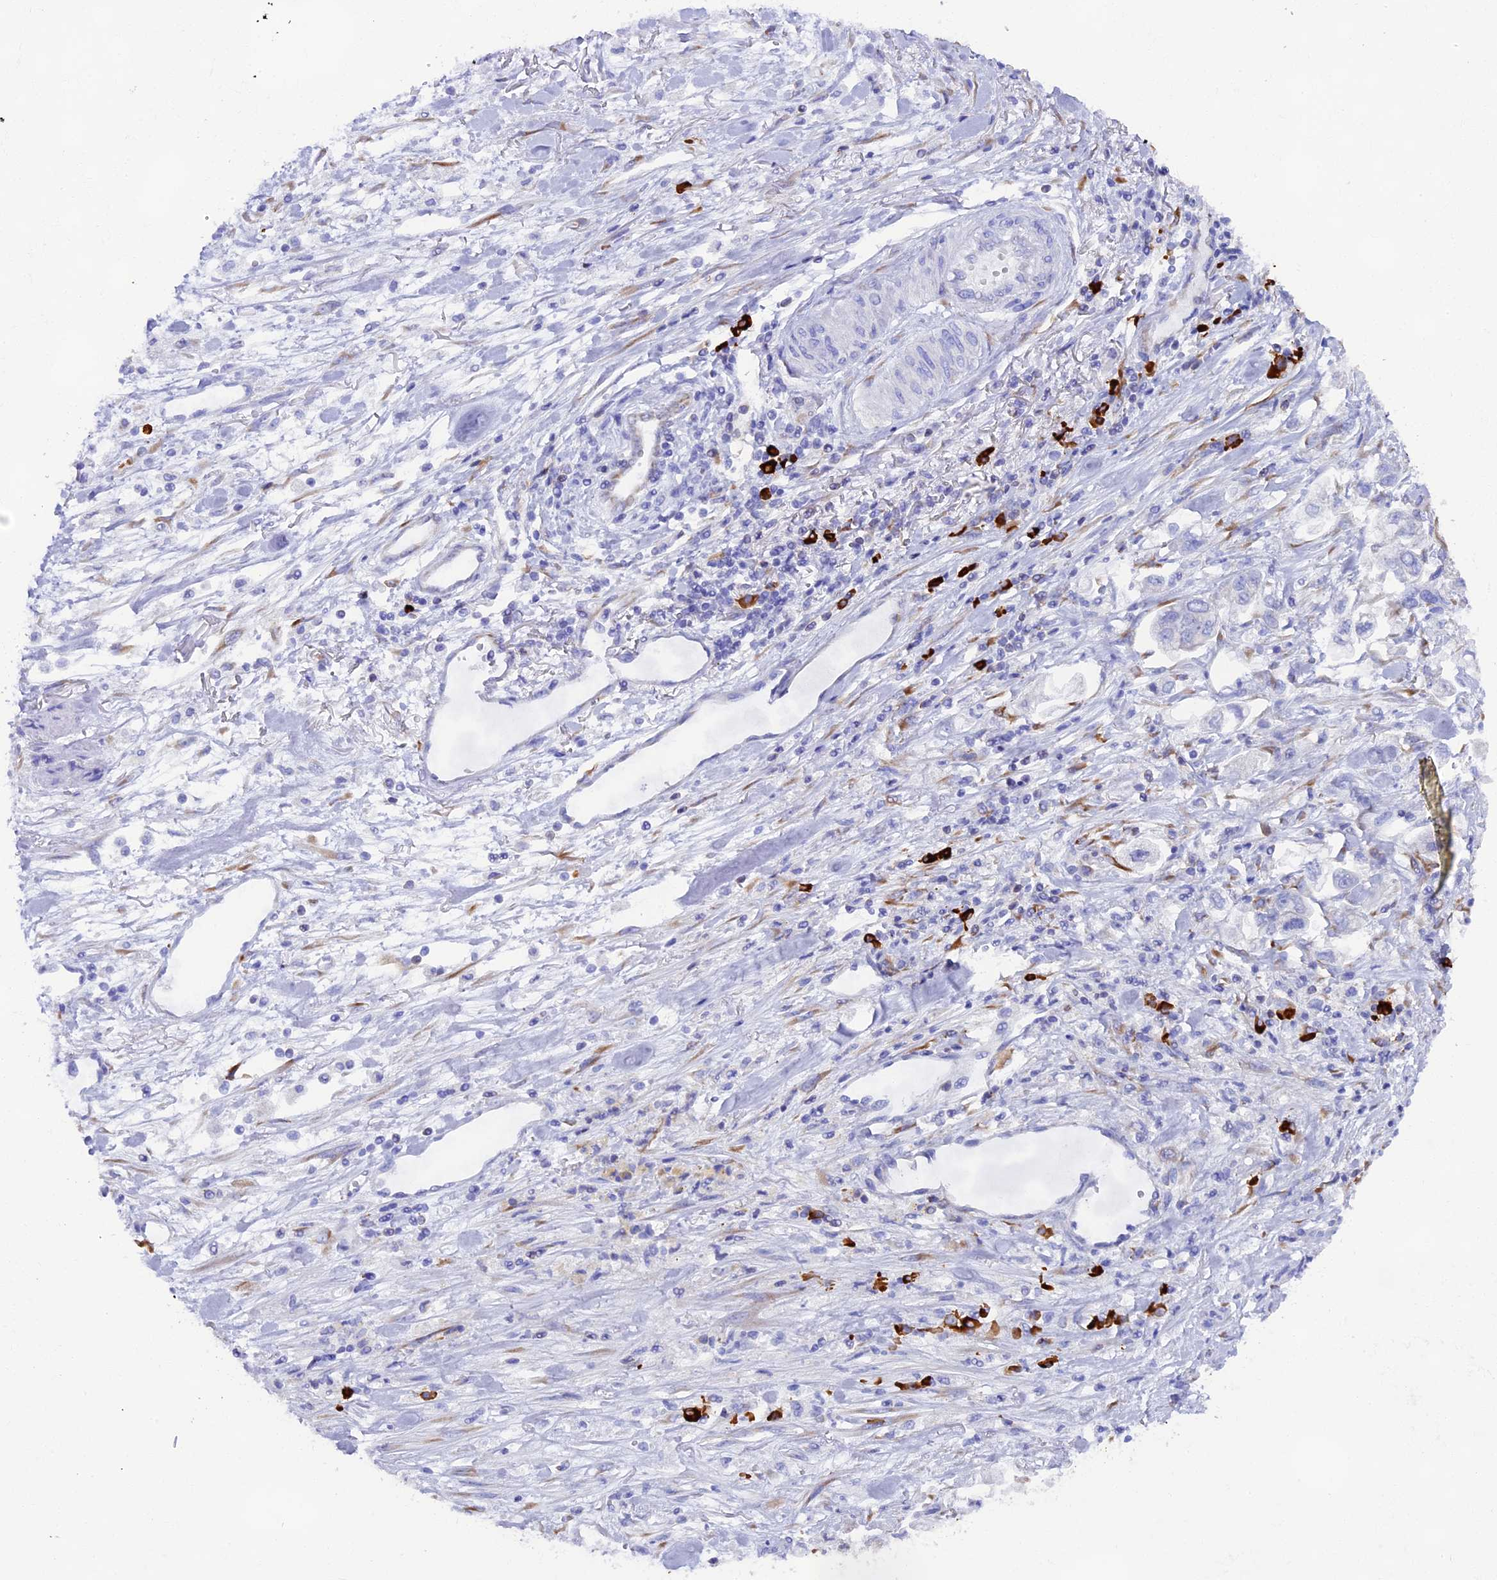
{"staining": {"intensity": "negative", "quantity": "none", "location": "none"}, "tissue": "stomach cancer", "cell_type": "Tumor cells", "image_type": "cancer", "snomed": [{"axis": "morphology", "description": "Adenocarcinoma, NOS"}, {"axis": "topography", "description": "Stomach"}], "caption": "The immunohistochemistry (IHC) photomicrograph has no significant expression in tumor cells of stomach cancer tissue.", "gene": "FKBP11", "patient": {"sex": "male", "age": 62}}